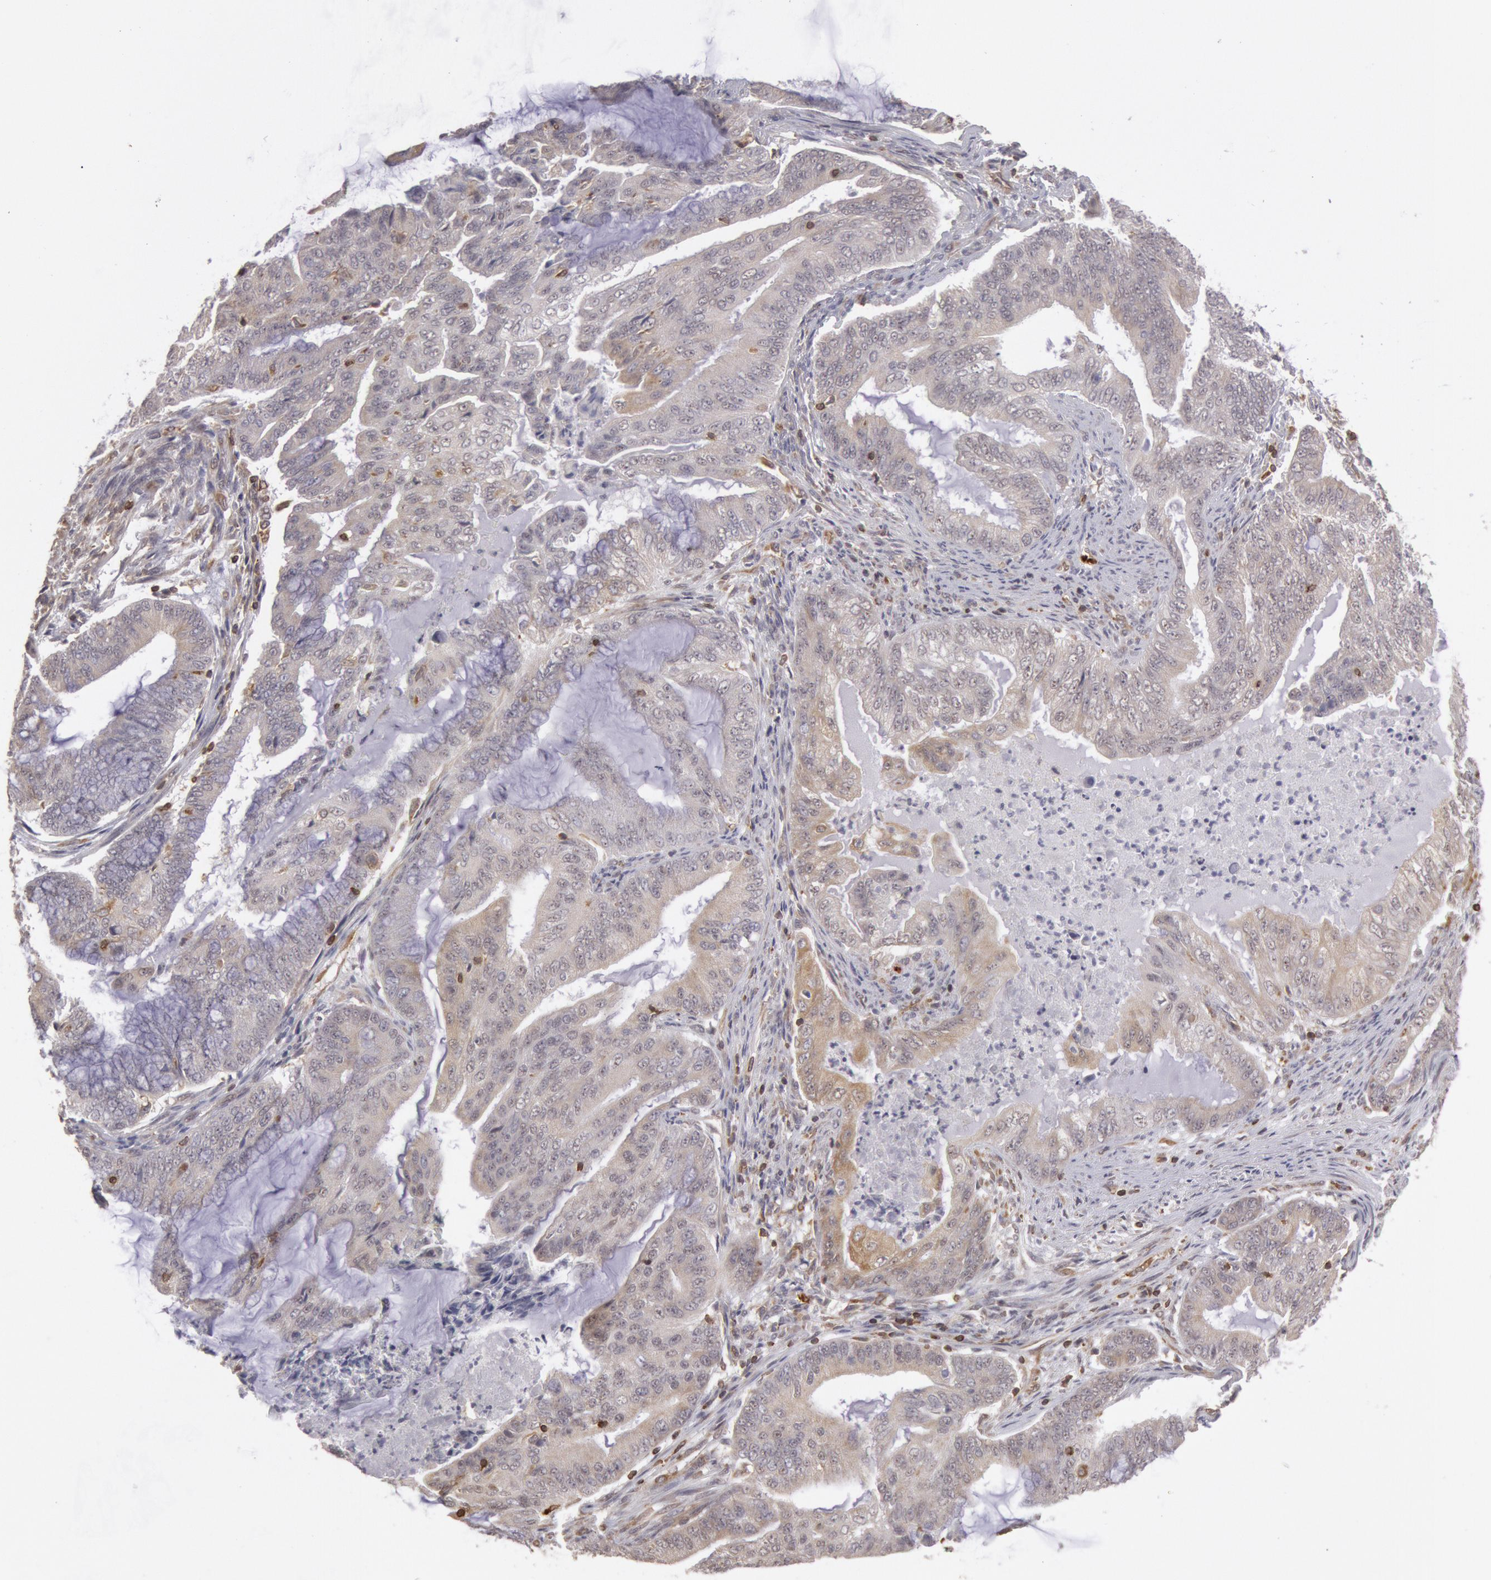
{"staining": {"intensity": "negative", "quantity": "none", "location": "none"}, "tissue": "endometrial cancer", "cell_type": "Tumor cells", "image_type": "cancer", "snomed": [{"axis": "morphology", "description": "Adenocarcinoma, NOS"}, {"axis": "topography", "description": "Endometrium"}], "caption": "Tumor cells show no significant protein expression in endometrial cancer (adenocarcinoma).", "gene": "TAP2", "patient": {"sex": "female", "age": 63}}